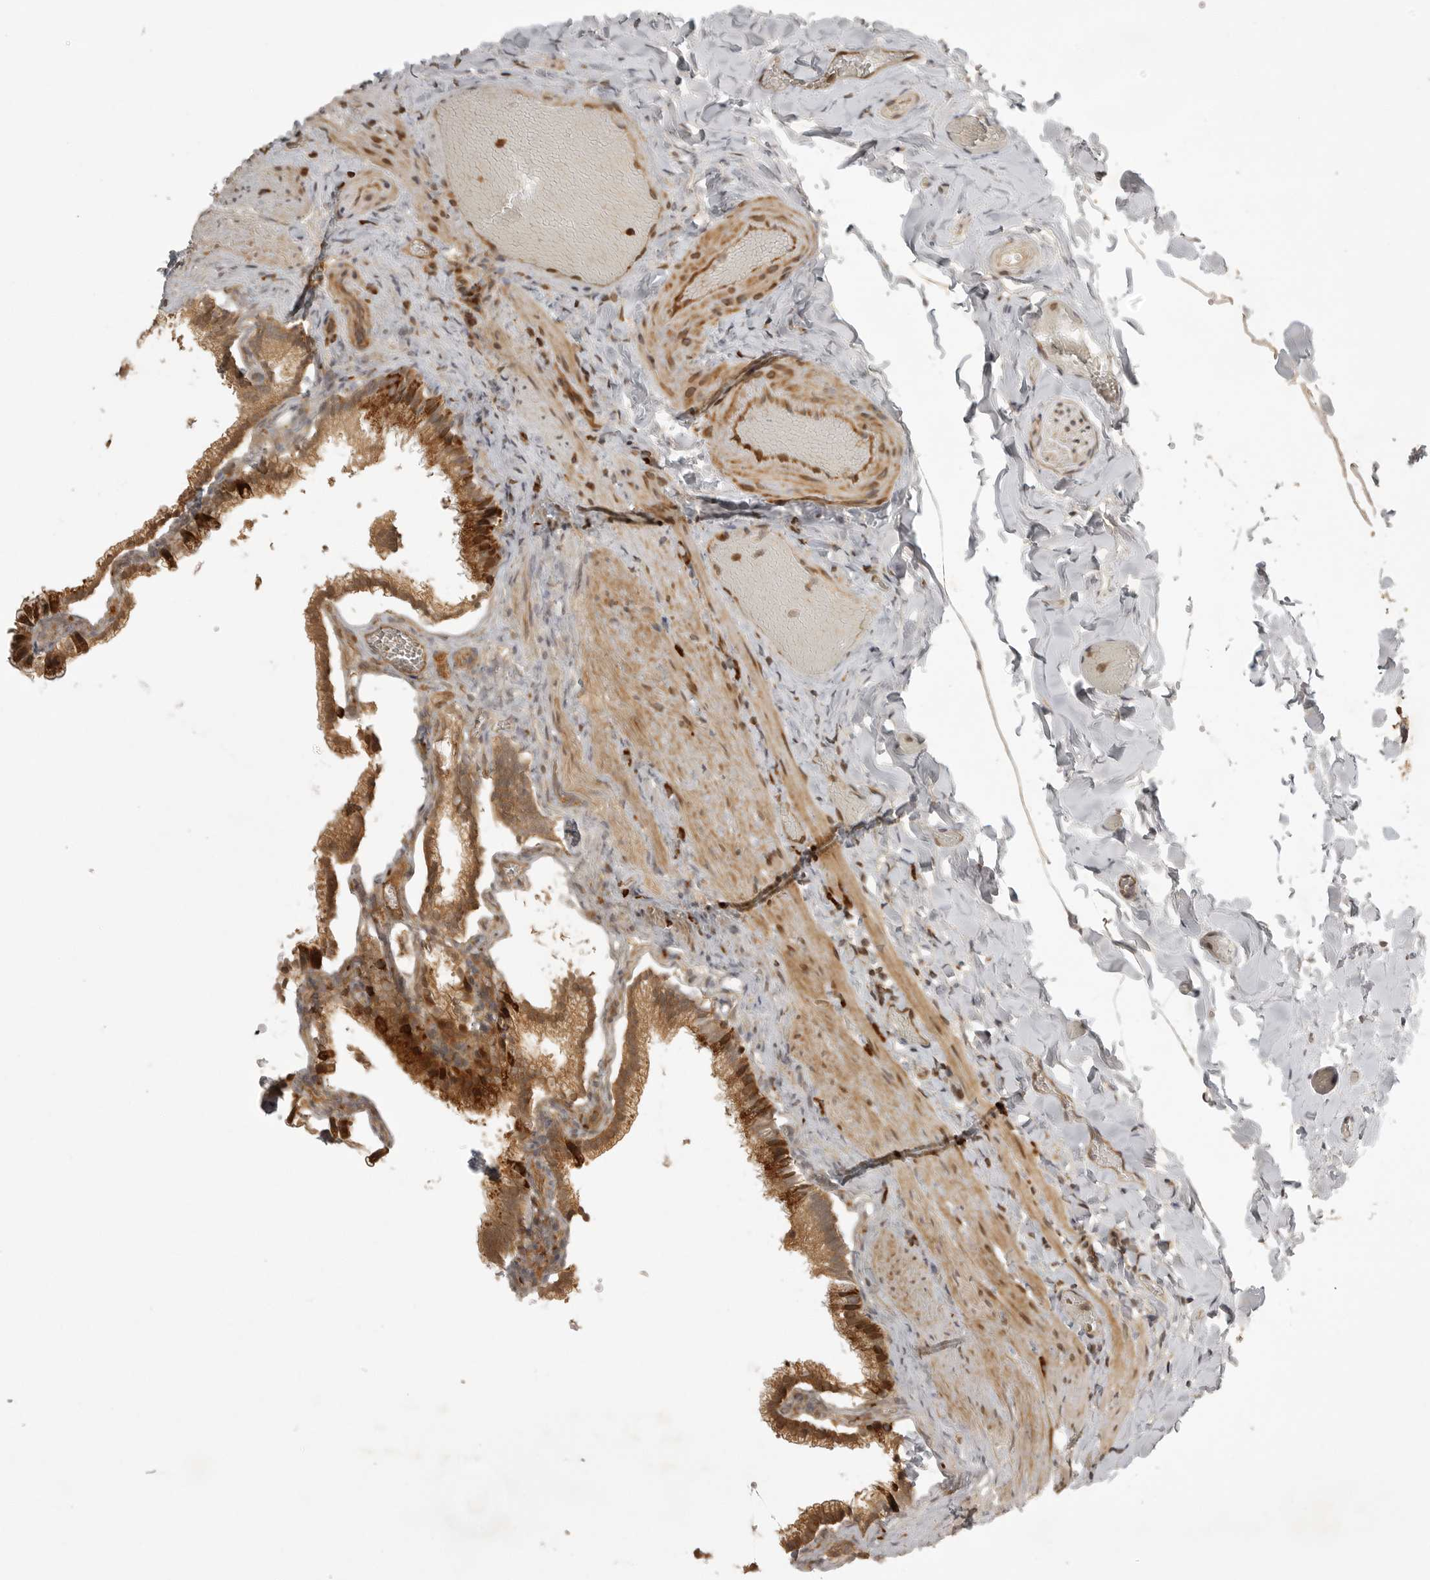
{"staining": {"intensity": "strong", "quantity": ">75%", "location": "cytoplasmic/membranous"}, "tissue": "gallbladder", "cell_type": "Glandular cells", "image_type": "normal", "snomed": [{"axis": "morphology", "description": "Normal tissue, NOS"}, {"axis": "topography", "description": "Gallbladder"}], "caption": "Human gallbladder stained with a brown dye exhibits strong cytoplasmic/membranous positive expression in approximately >75% of glandular cells.", "gene": "NARS2", "patient": {"sex": "male", "age": 38}}